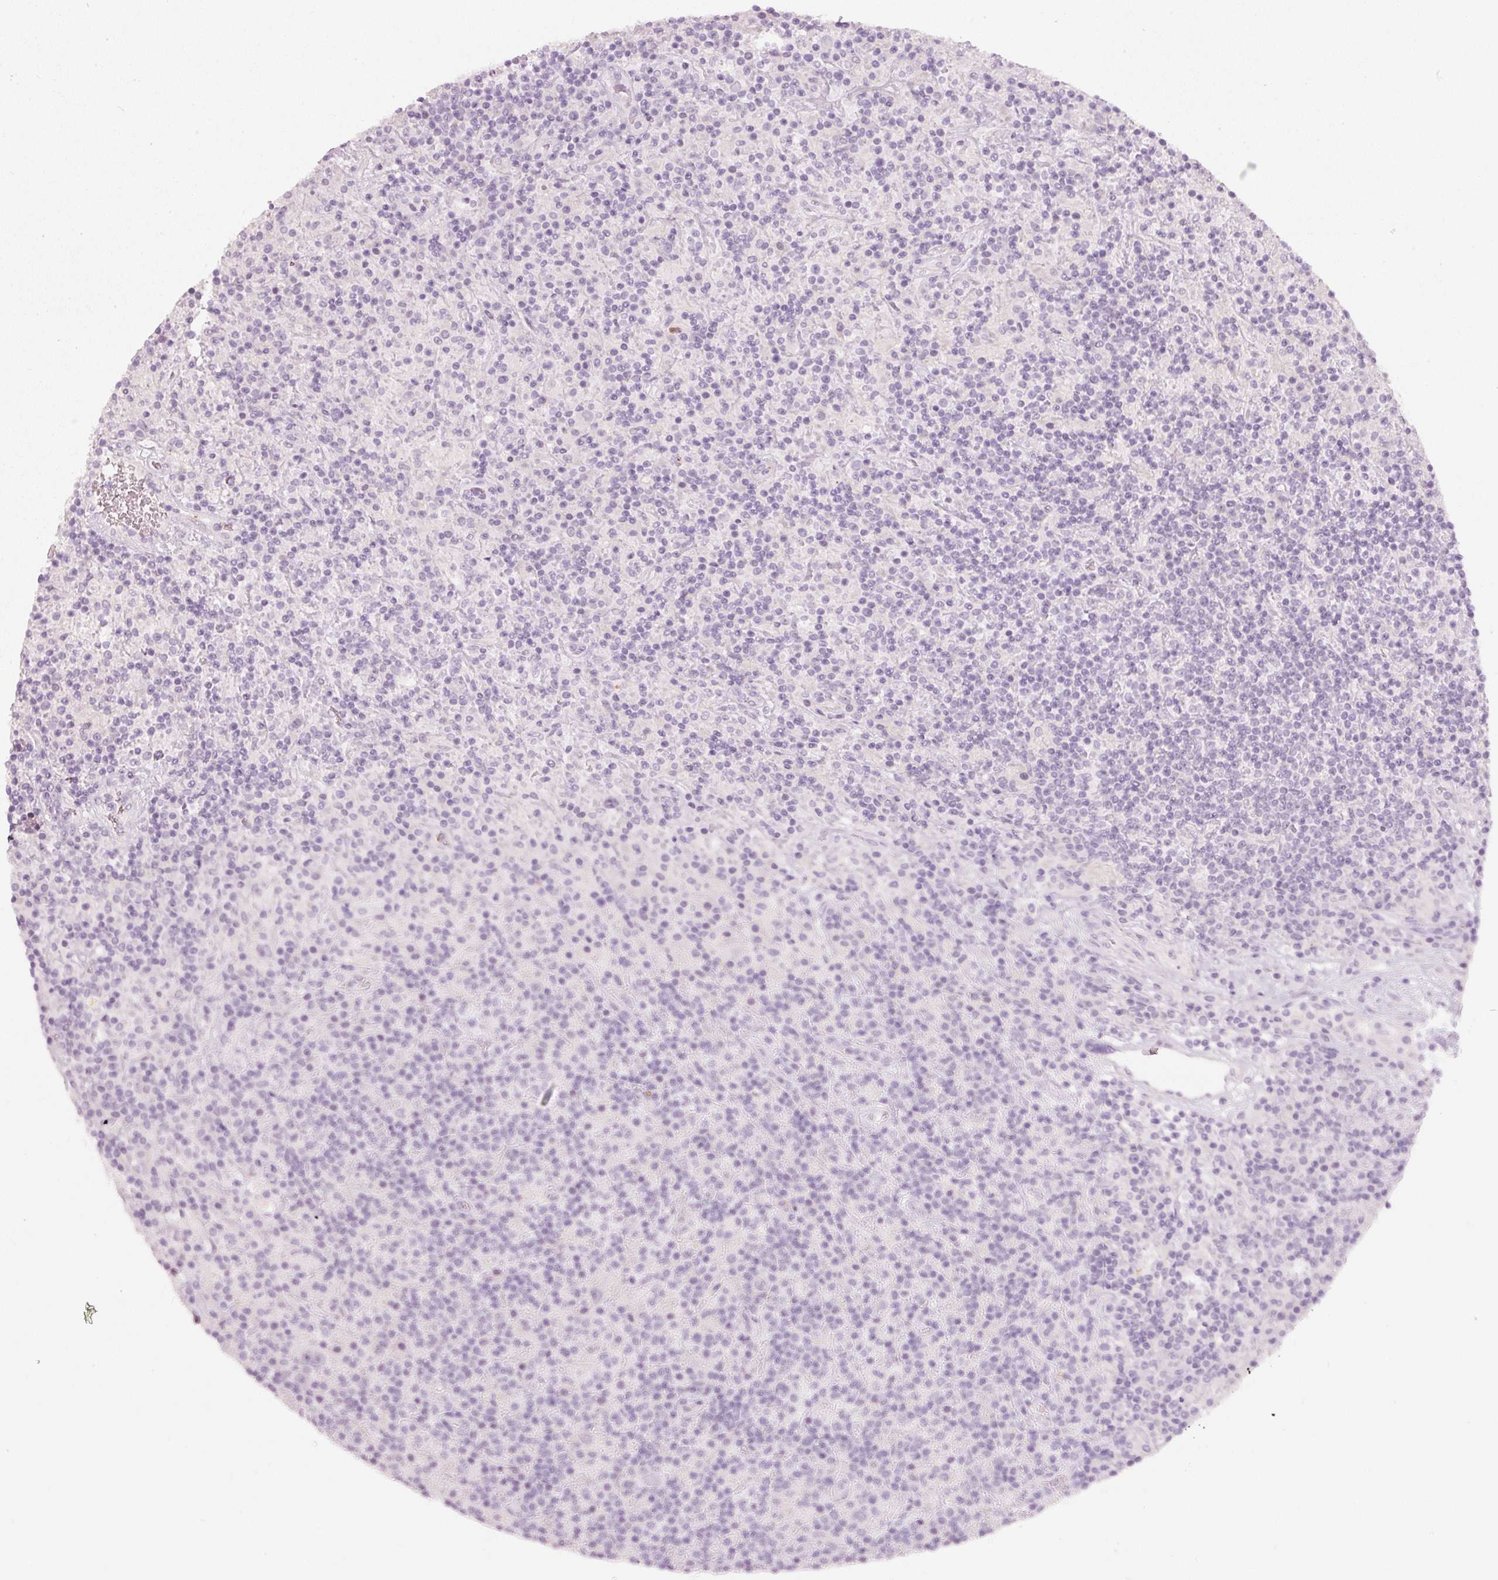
{"staining": {"intensity": "negative", "quantity": "none", "location": "none"}, "tissue": "lymphoma", "cell_type": "Tumor cells", "image_type": "cancer", "snomed": [{"axis": "morphology", "description": "Hodgkin's disease, NOS"}, {"axis": "topography", "description": "Lymph node"}], "caption": "Image shows no protein positivity in tumor cells of Hodgkin's disease tissue.", "gene": "LECT2", "patient": {"sex": "male", "age": 70}}